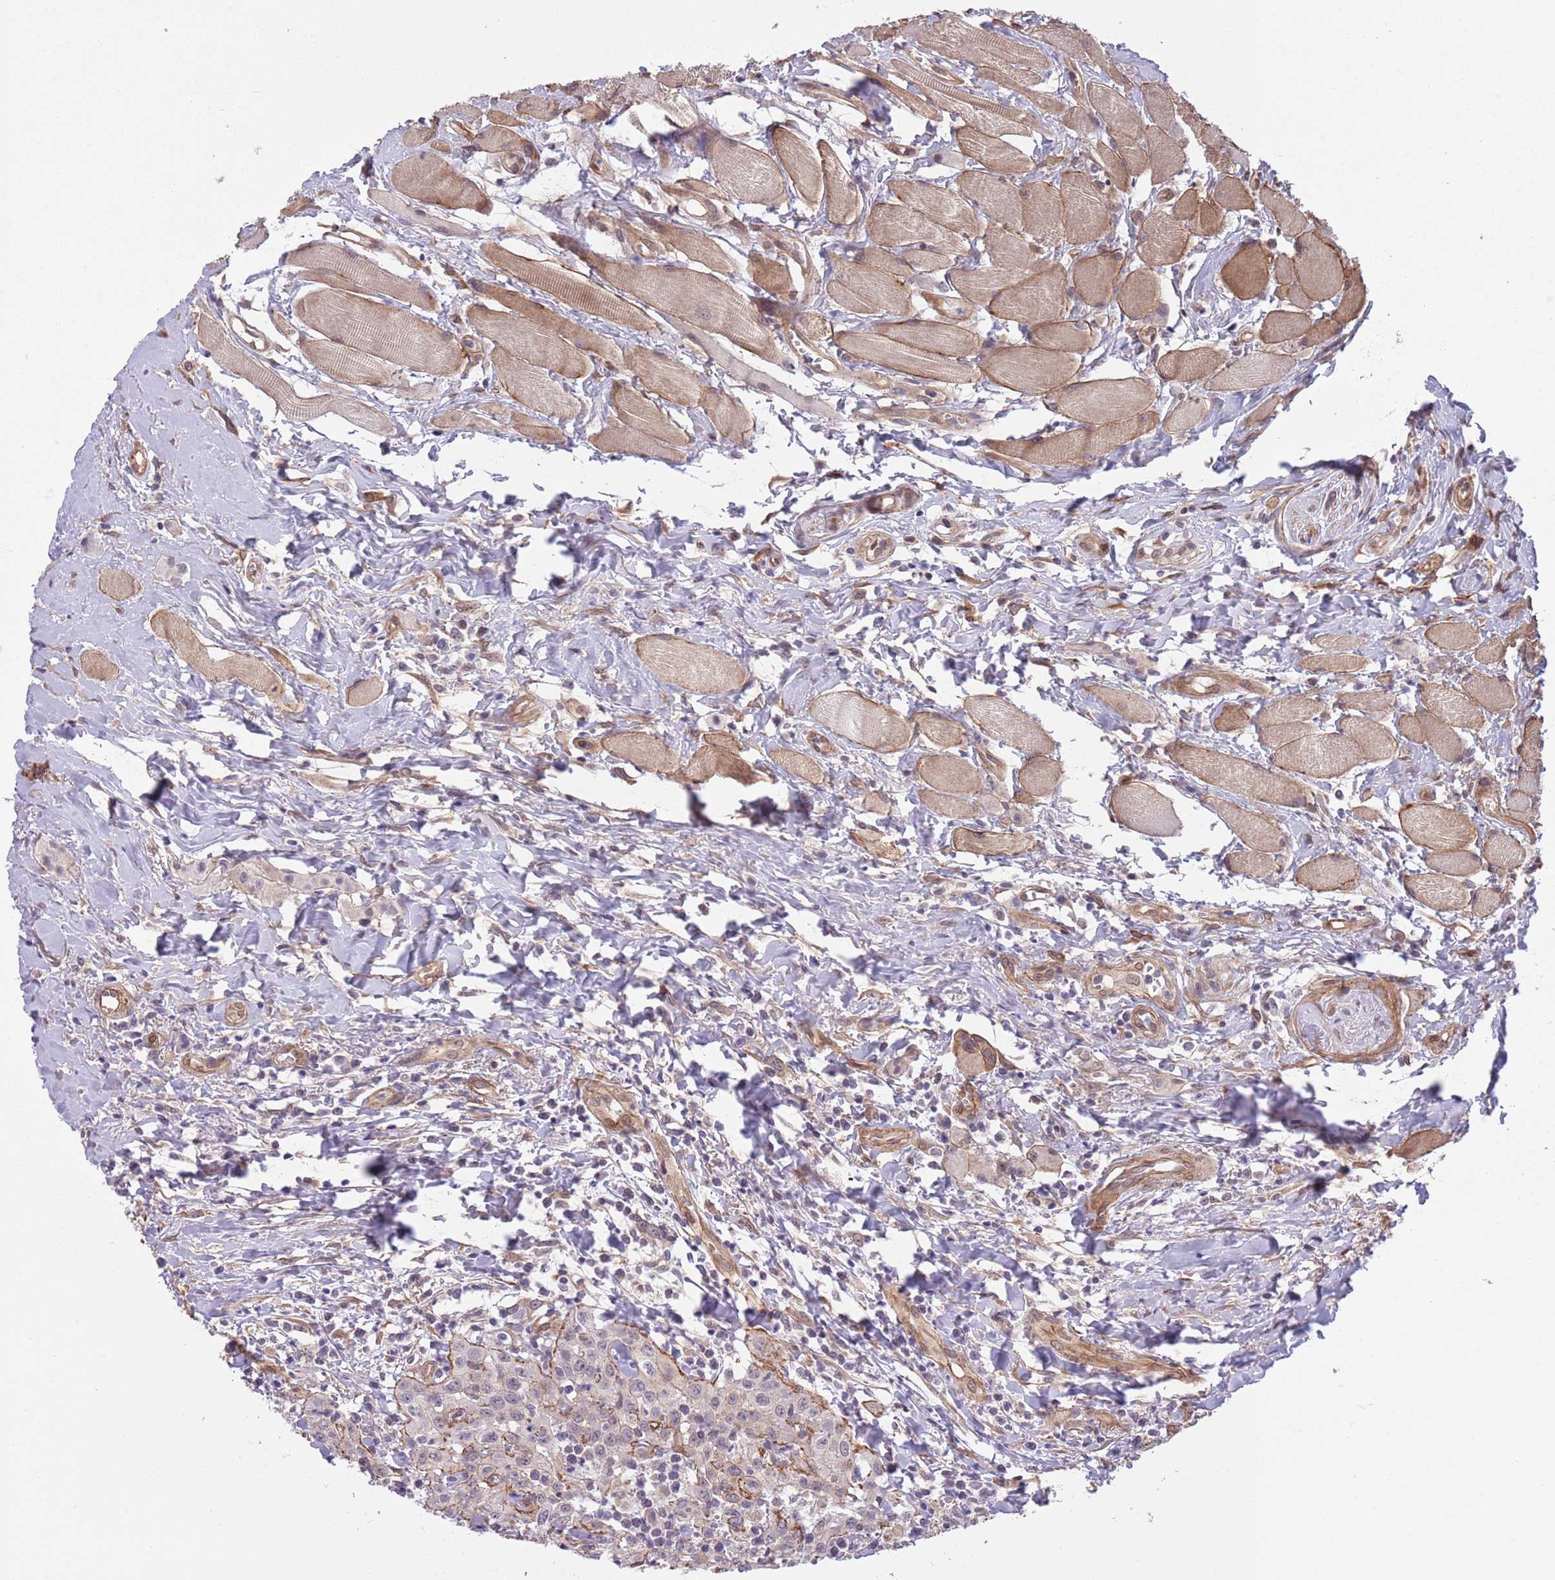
{"staining": {"intensity": "negative", "quantity": "none", "location": "none"}, "tissue": "head and neck cancer", "cell_type": "Tumor cells", "image_type": "cancer", "snomed": [{"axis": "morphology", "description": "Normal tissue, NOS"}, {"axis": "morphology", "description": "Squamous cell carcinoma, NOS"}, {"axis": "topography", "description": "Oral tissue"}, {"axis": "topography", "description": "Head-Neck"}], "caption": "Tumor cells show no significant protein positivity in head and neck squamous cell carcinoma.", "gene": "CREBZF", "patient": {"sex": "female", "age": 70}}